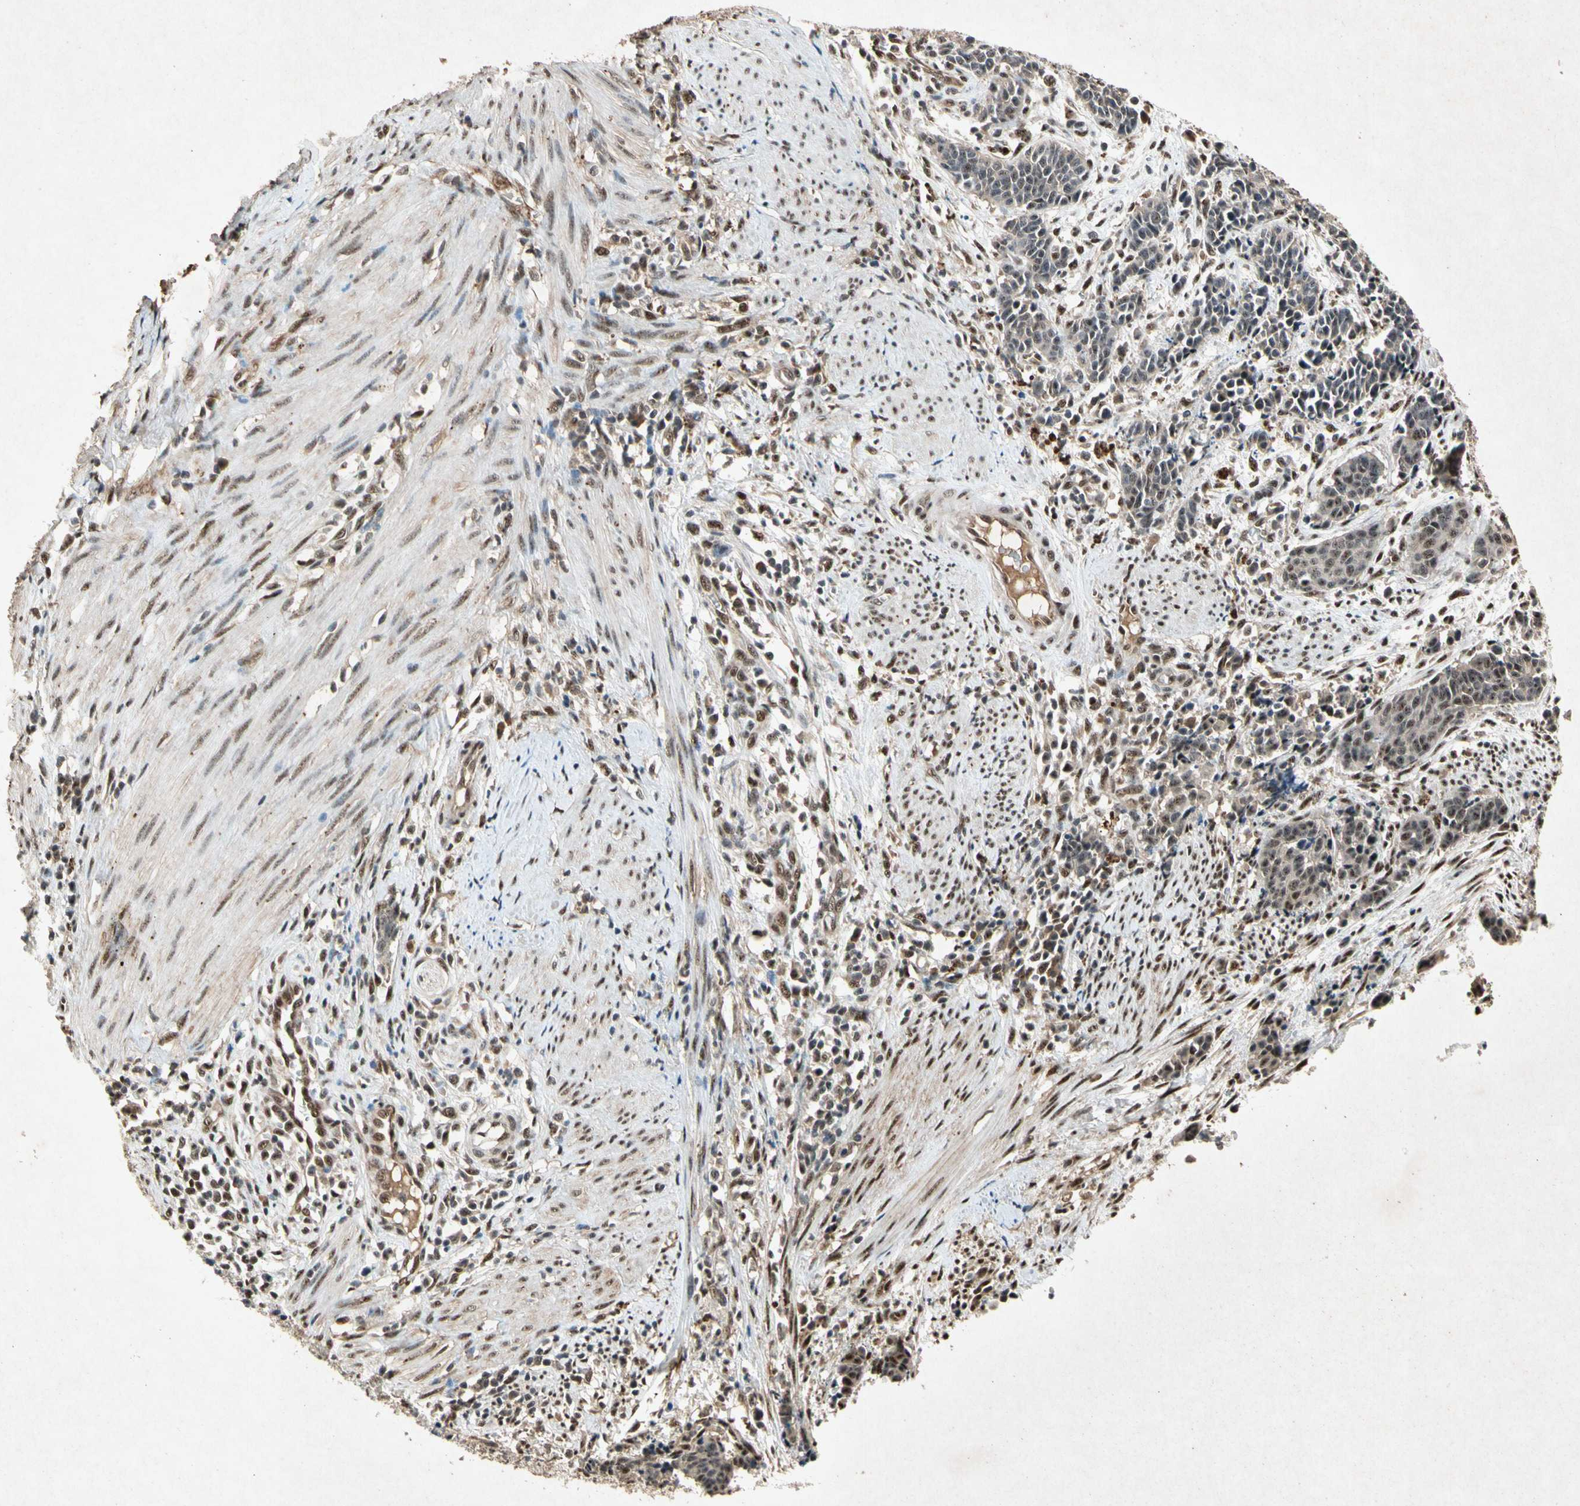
{"staining": {"intensity": "moderate", "quantity": "25%-75%", "location": "nuclear"}, "tissue": "cervical cancer", "cell_type": "Tumor cells", "image_type": "cancer", "snomed": [{"axis": "morphology", "description": "Squamous cell carcinoma, NOS"}, {"axis": "topography", "description": "Cervix"}], "caption": "Protein staining by immunohistochemistry (IHC) displays moderate nuclear positivity in approximately 25%-75% of tumor cells in cervical cancer. (Brightfield microscopy of DAB IHC at high magnification).", "gene": "PML", "patient": {"sex": "female", "age": 35}}